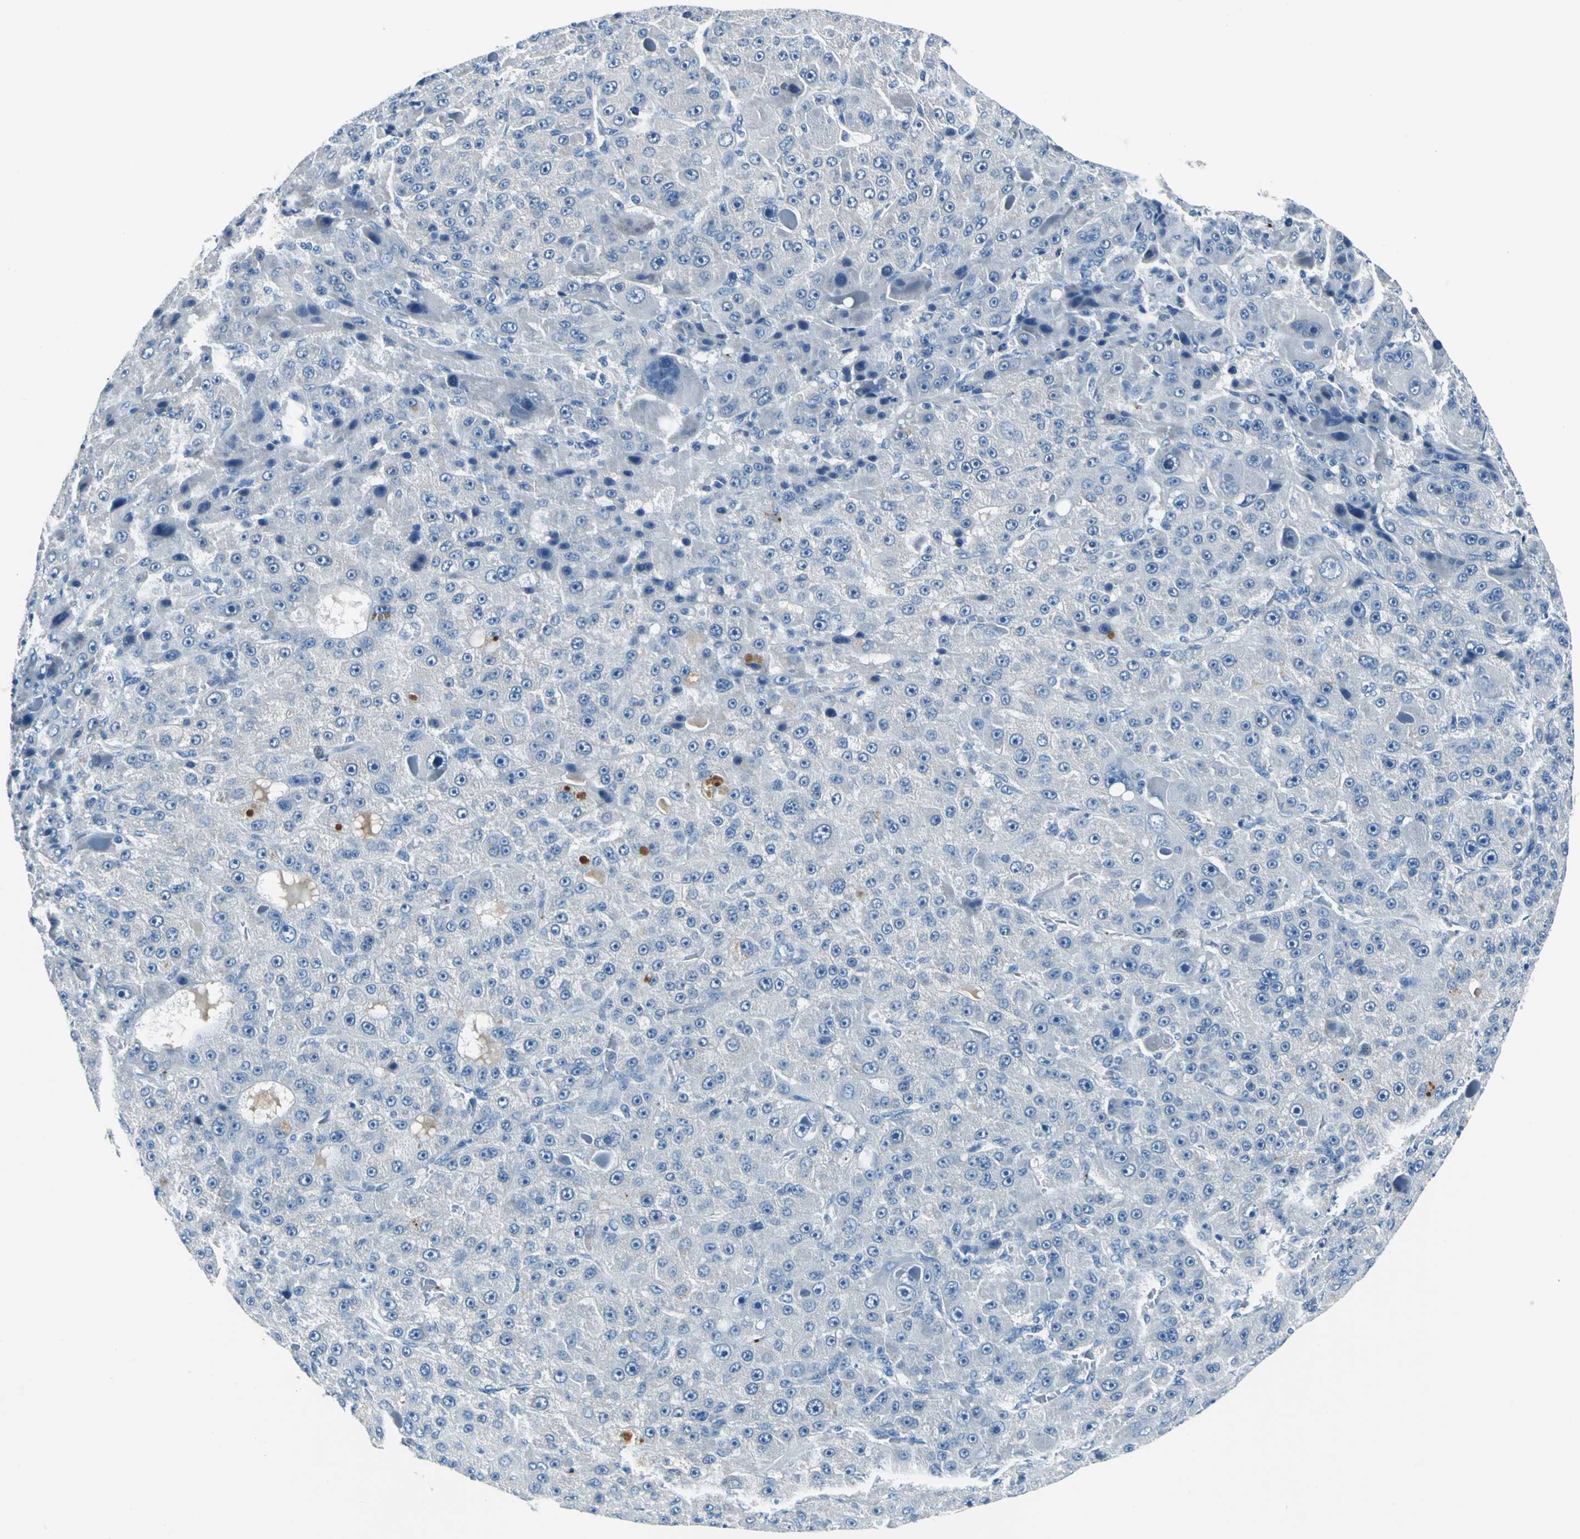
{"staining": {"intensity": "negative", "quantity": "none", "location": "none"}, "tissue": "liver cancer", "cell_type": "Tumor cells", "image_type": "cancer", "snomed": [{"axis": "morphology", "description": "Carcinoma, Hepatocellular, NOS"}, {"axis": "topography", "description": "Liver"}], "caption": "IHC photomicrograph of liver hepatocellular carcinoma stained for a protein (brown), which reveals no positivity in tumor cells. (Brightfield microscopy of DAB immunohistochemistry at high magnification).", "gene": "SELP", "patient": {"sex": "male", "age": 76}}